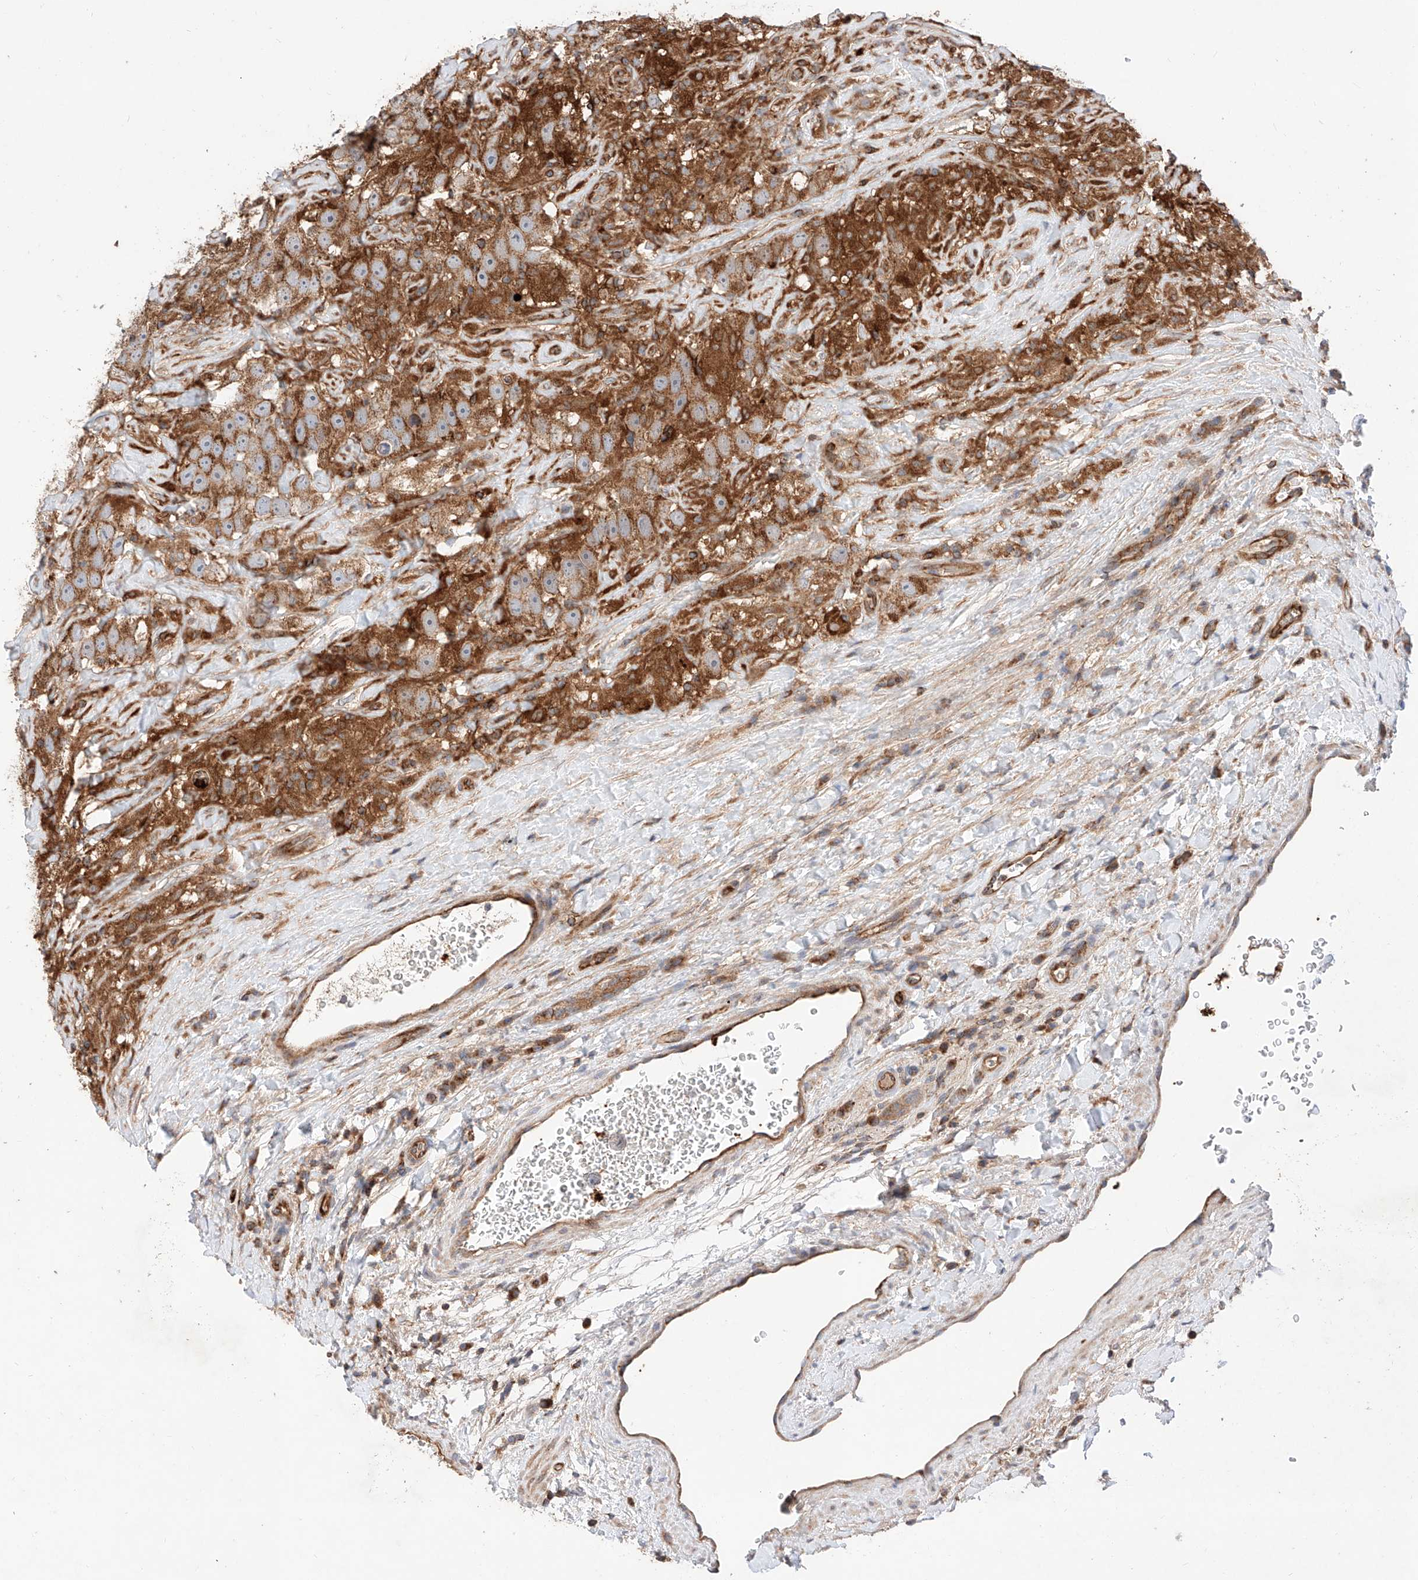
{"staining": {"intensity": "moderate", "quantity": ">75%", "location": "cytoplasmic/membranous"}, "tissue": "testis cancer", "cell_type": "Tumor cells", "image_type": "cancer", "snomed": [{"axis": "morphology", "description": "Seminoma, NOS"}, {"axis": "topography", "description": "Testis"}], "caption": "High-magnification brightfield microscopy of testis cancer stained with DAB (brown) and counterstained with hematoxylin (blue). tumor cells exhibit moderate cytoplasmic/membranous expression is appreciated in about>75% of cells.", "gene": "NR1D1", "patient": {"sex": "male", "age": 49}}